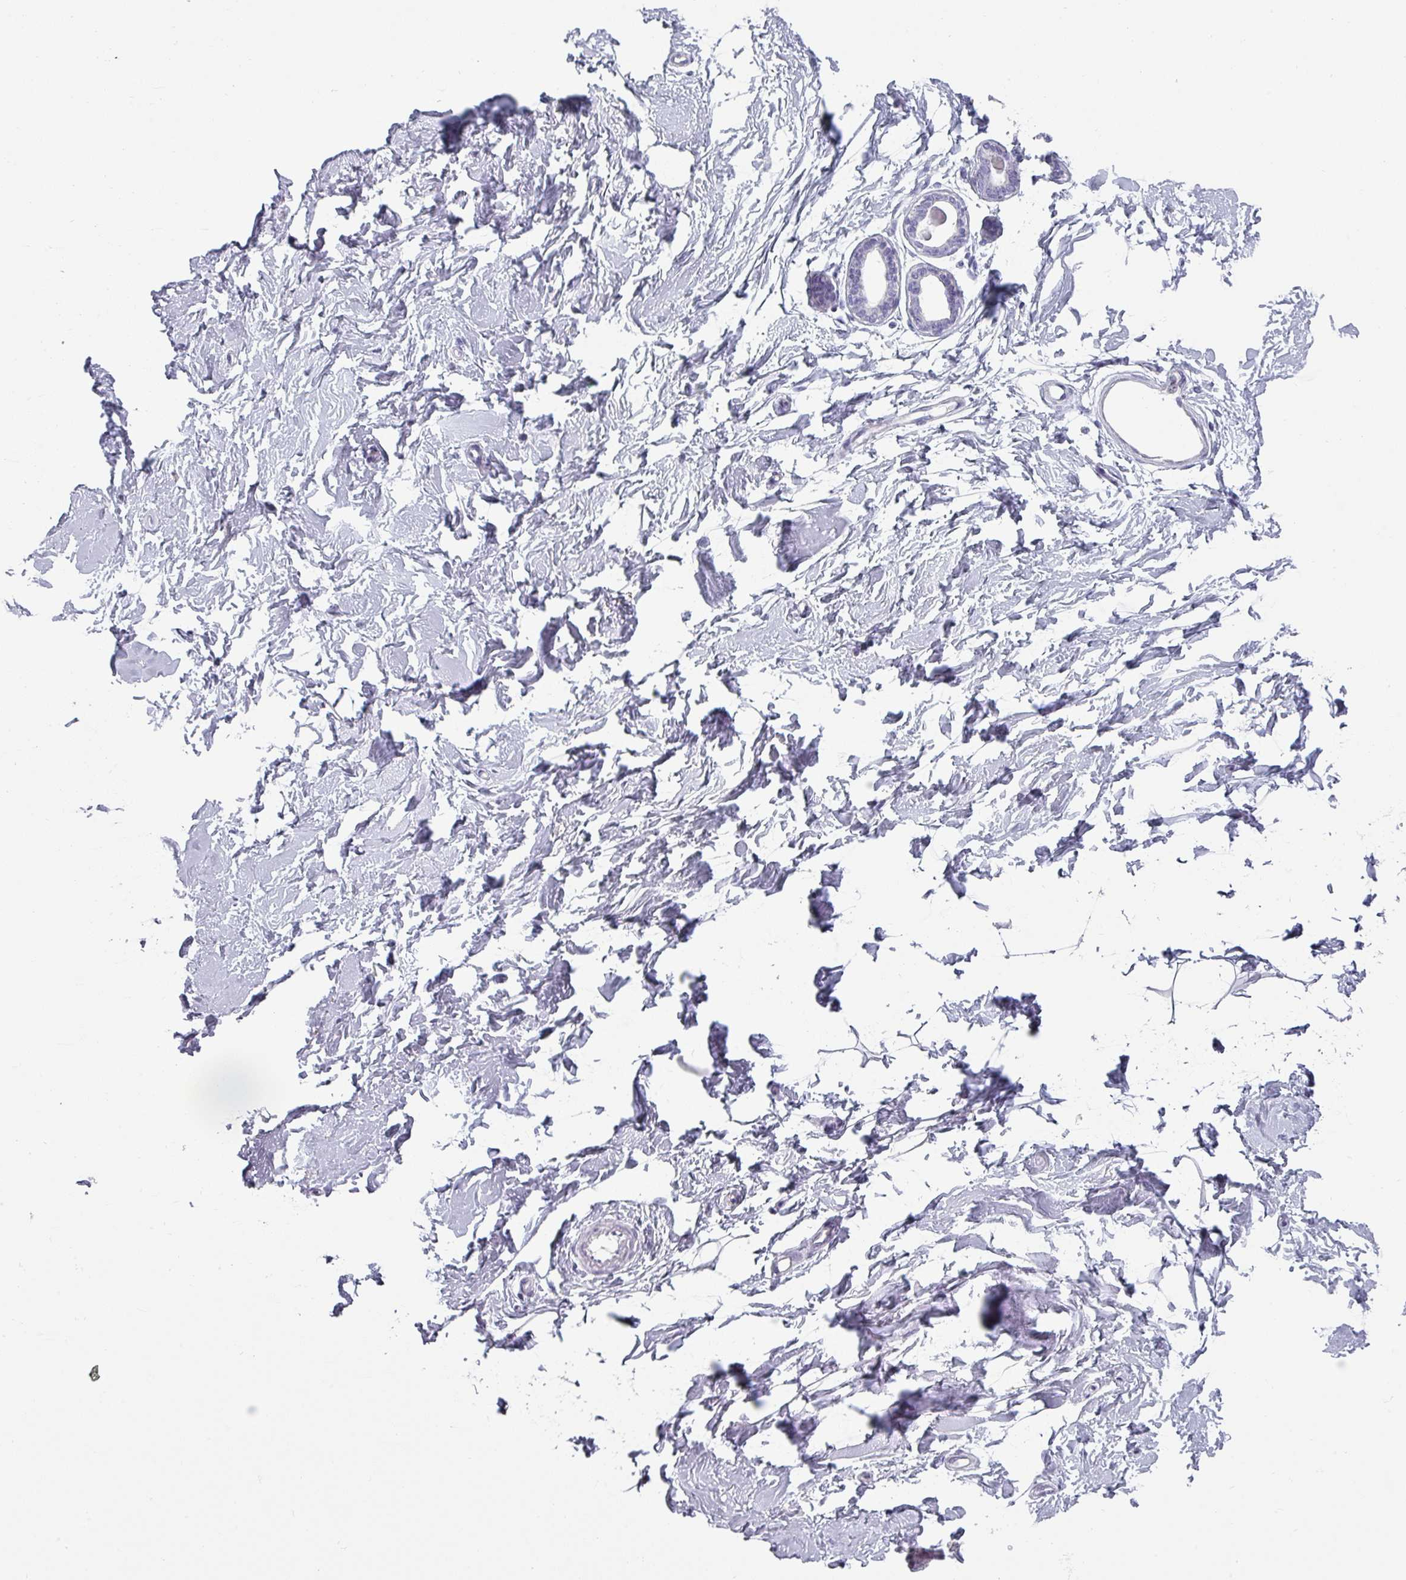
{"staining": {"intensity": "negative", "quantity": "none", "location": "none"}, "tissue": "breast", "cell_type": "Adipocytes", "image_type": "normal", "snomed": [{"axis": "morphology", "description": "Normal tissue, NOS"}, {"axis": "topography", "description": "Breast"}], "caption": "Protein analysis of benign breast shows no significant expression in adipocytes.", "gene": "SFTPA1", "patient": {"sex": "female", "age": 23}}